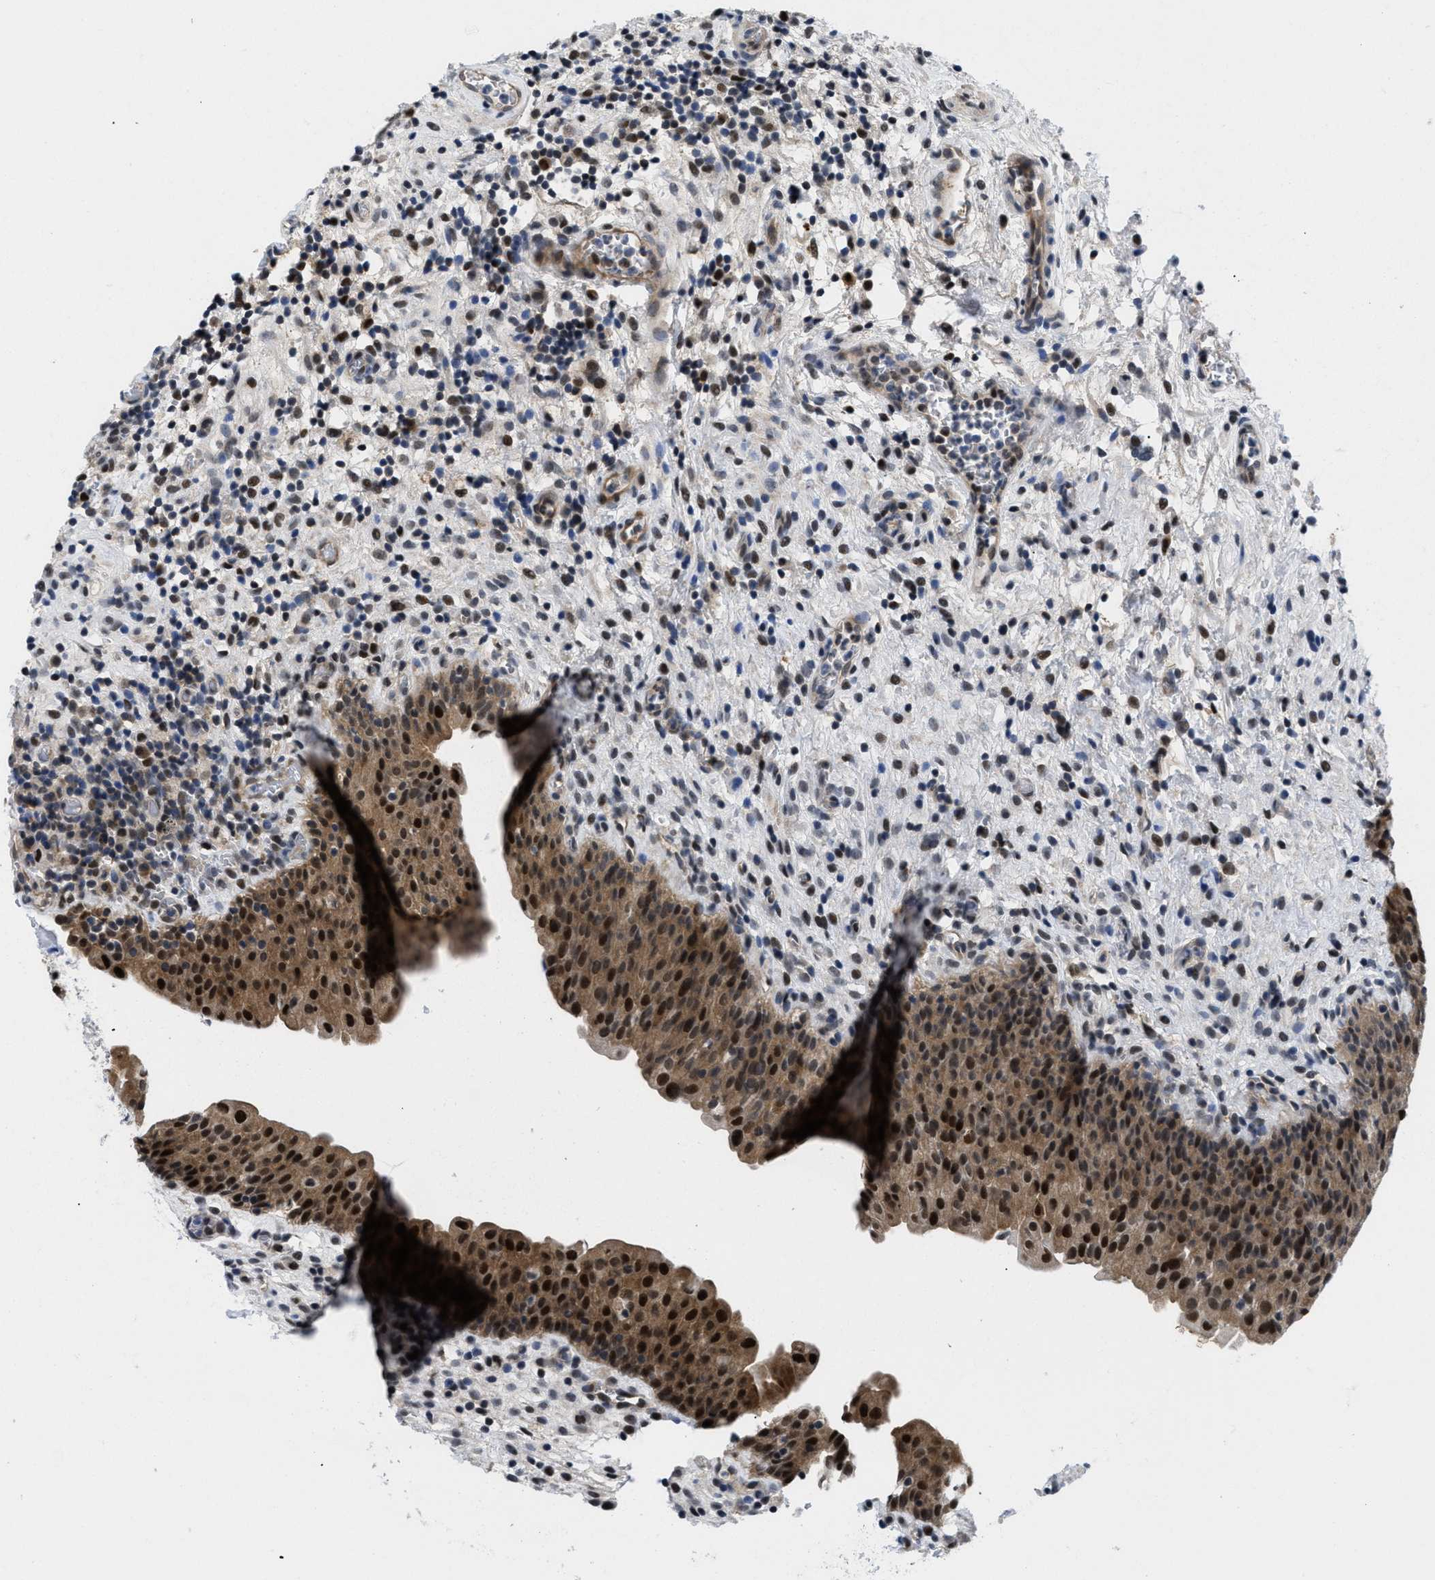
{"staining": {"intensity": "strong", "quantity": ">75%", "location": "cytoplasmic/membranous,nuclear"}, "tissue": "urinary bladder", "cell_type": "Urothelial cells", "image_type": "normal", "snomed": [{"axis": "morphology", "description": "Normal tissue, NOS"}, {"axis": "topography", "description": "Urinary bladder"}], "caption": "Urothelial cells display high levels of strong cytoplasmic/membranous,nuclear positivity in approximately >75% of cells in benign human urinary bladder.", "gene": "SLC29A2", "patient": {"sex": "male", "age": 37}}